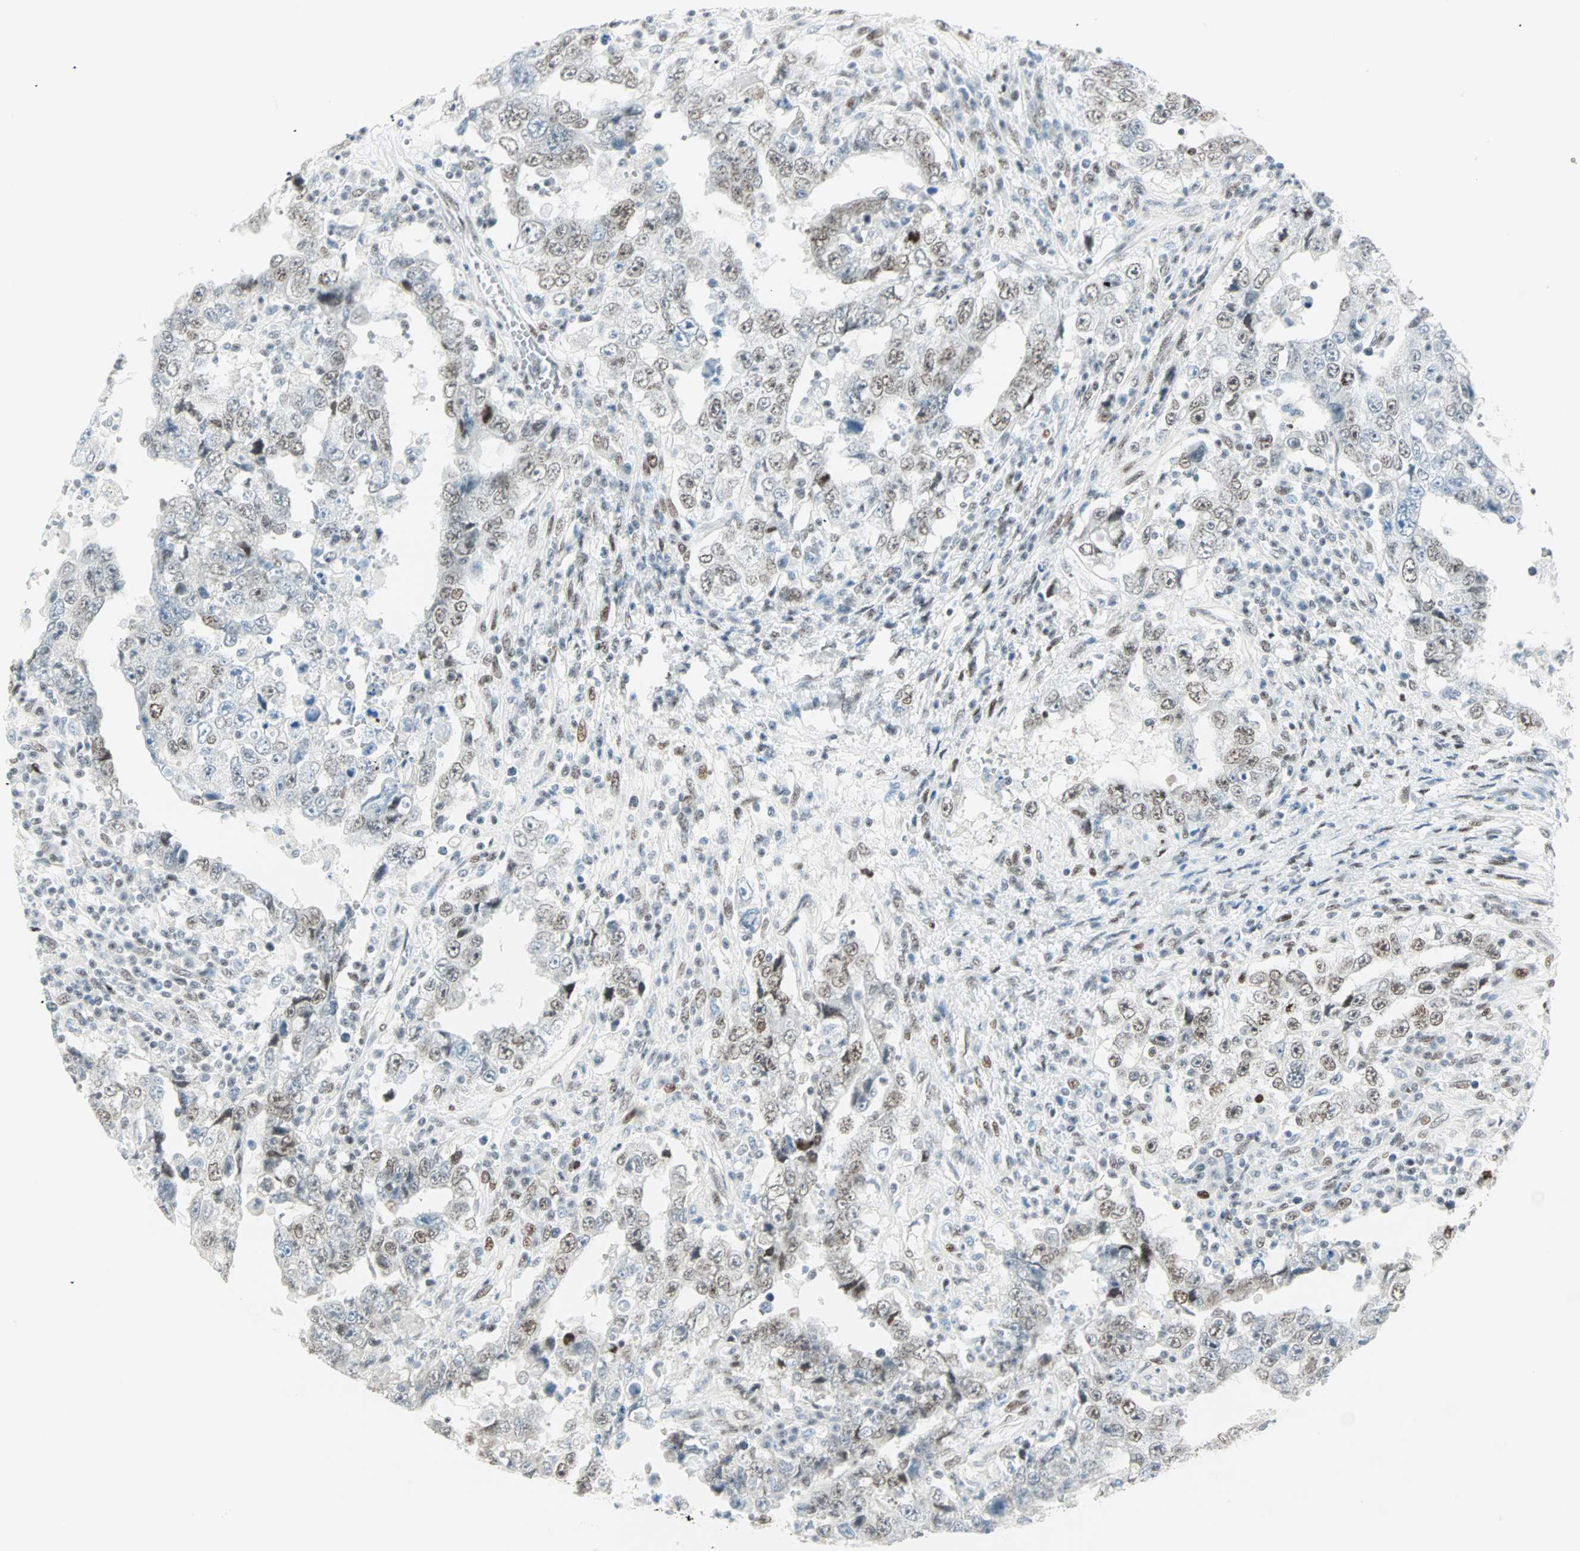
{"staining": {"intensity": "weak", "quantity": "<25%", "location": "nuclear"}, "tissue": "testis cancer", "cell_type": "Tumor cells", "image_type": "cancer", "snomed": [{"axis": "morphology", "description": "Carcinoma, Embryonal, NOS"}, {"axis": "topography", "description": "Testis"}], "caption": "Tumor cells show no significant protein expression in testis cancer.", "gene": "PKNOX1", "patient": {"sex": "male", "age": 26}}